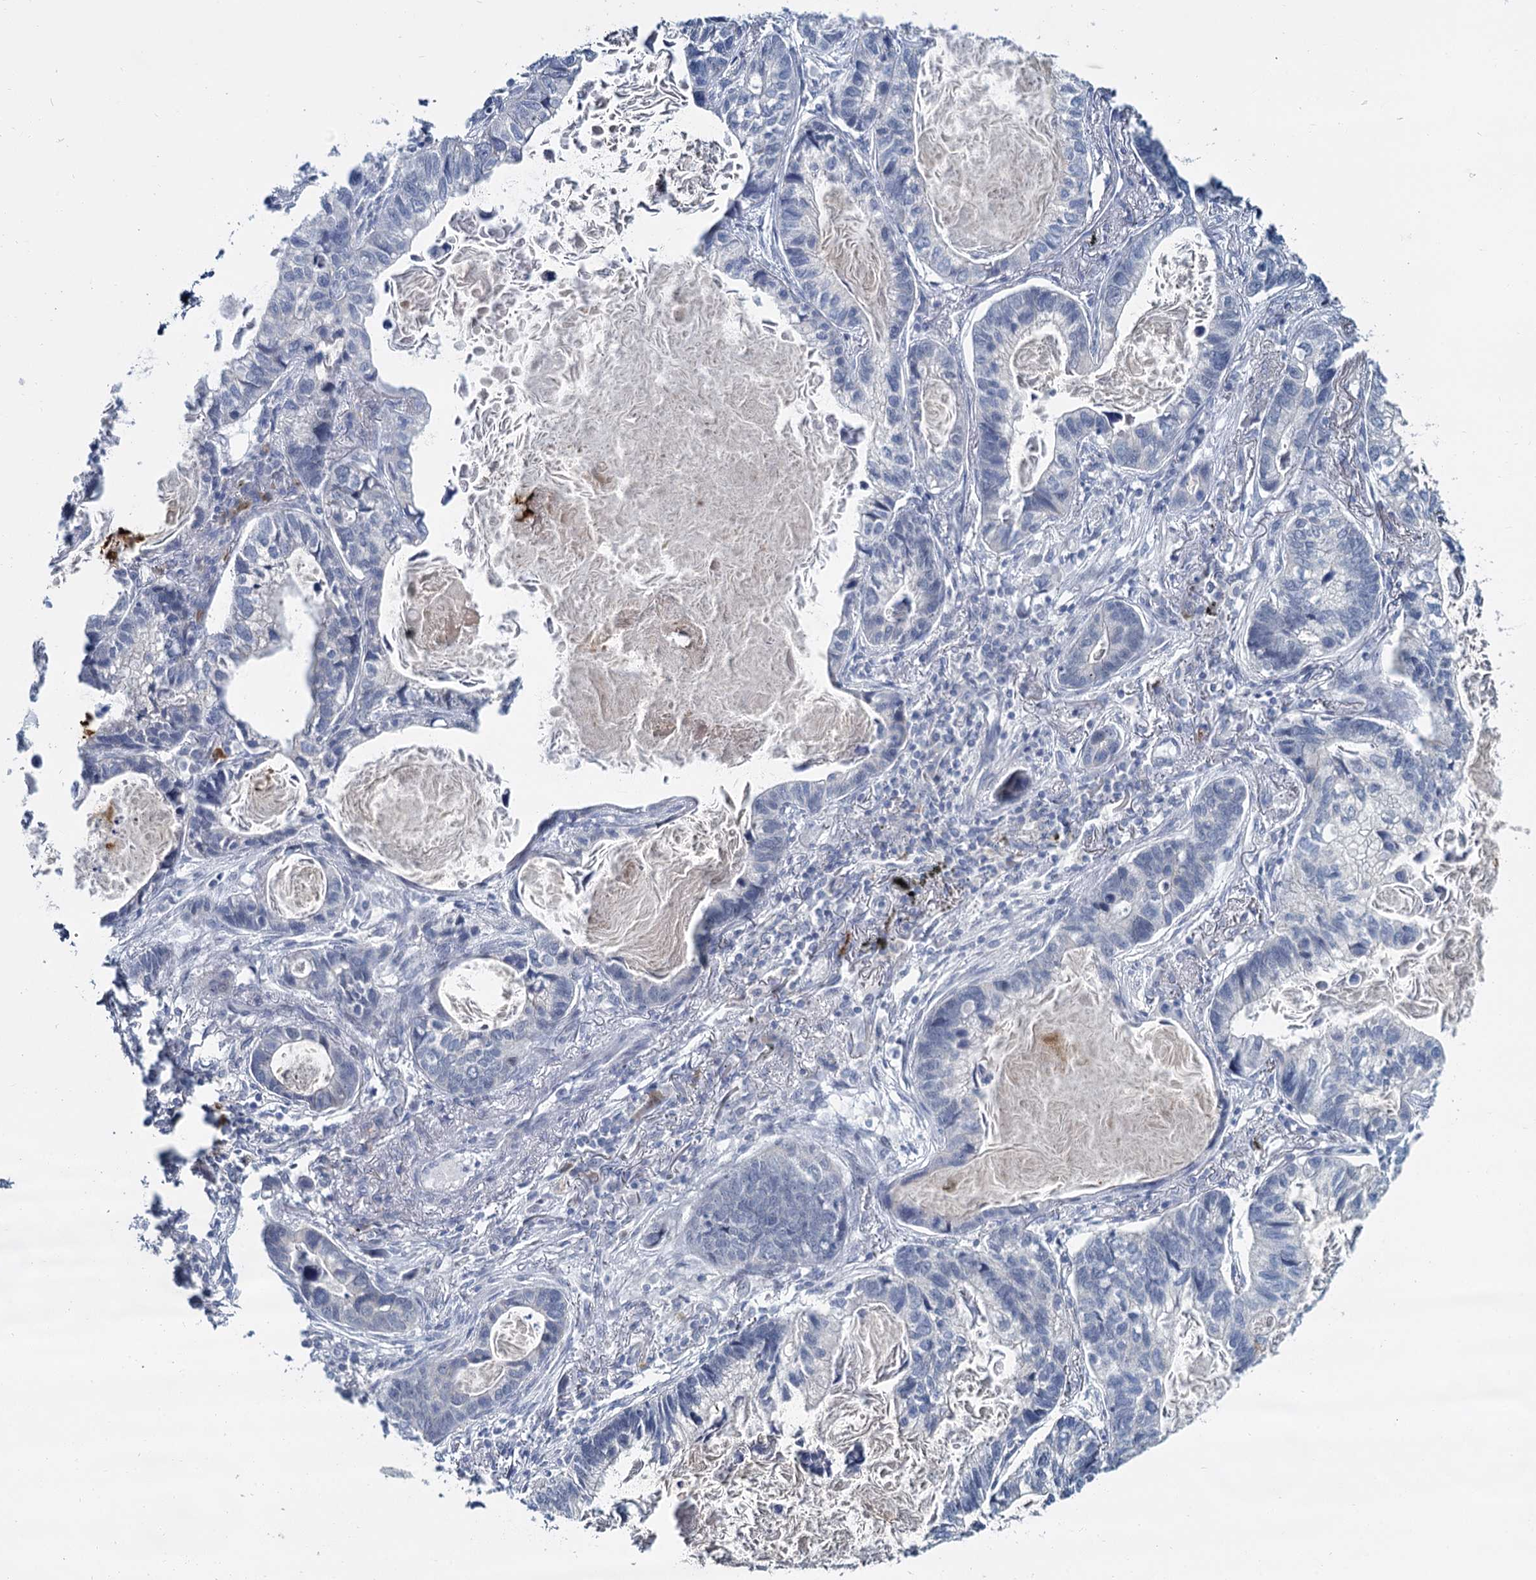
{"staining": {"intensity": "negative", "quantity": "none", "location": "none"}, "tissue": "lung cancer", "cell_type": "Tumor cells", "image_type": "cancer", "snomed": [{"axis": "morphology", "description": "Adenocarcinoma, NOS"}, {"axis": "topography", "description": "Lung"}], "caption": "Immunohistochemistry photomicrograph of lung cancer (adenocarcinoma) stained for a protein (brown), which reveals no expression in tumor cells.", "gene": "ACRBP", "patient": {"sex": "male", "age": 67}}